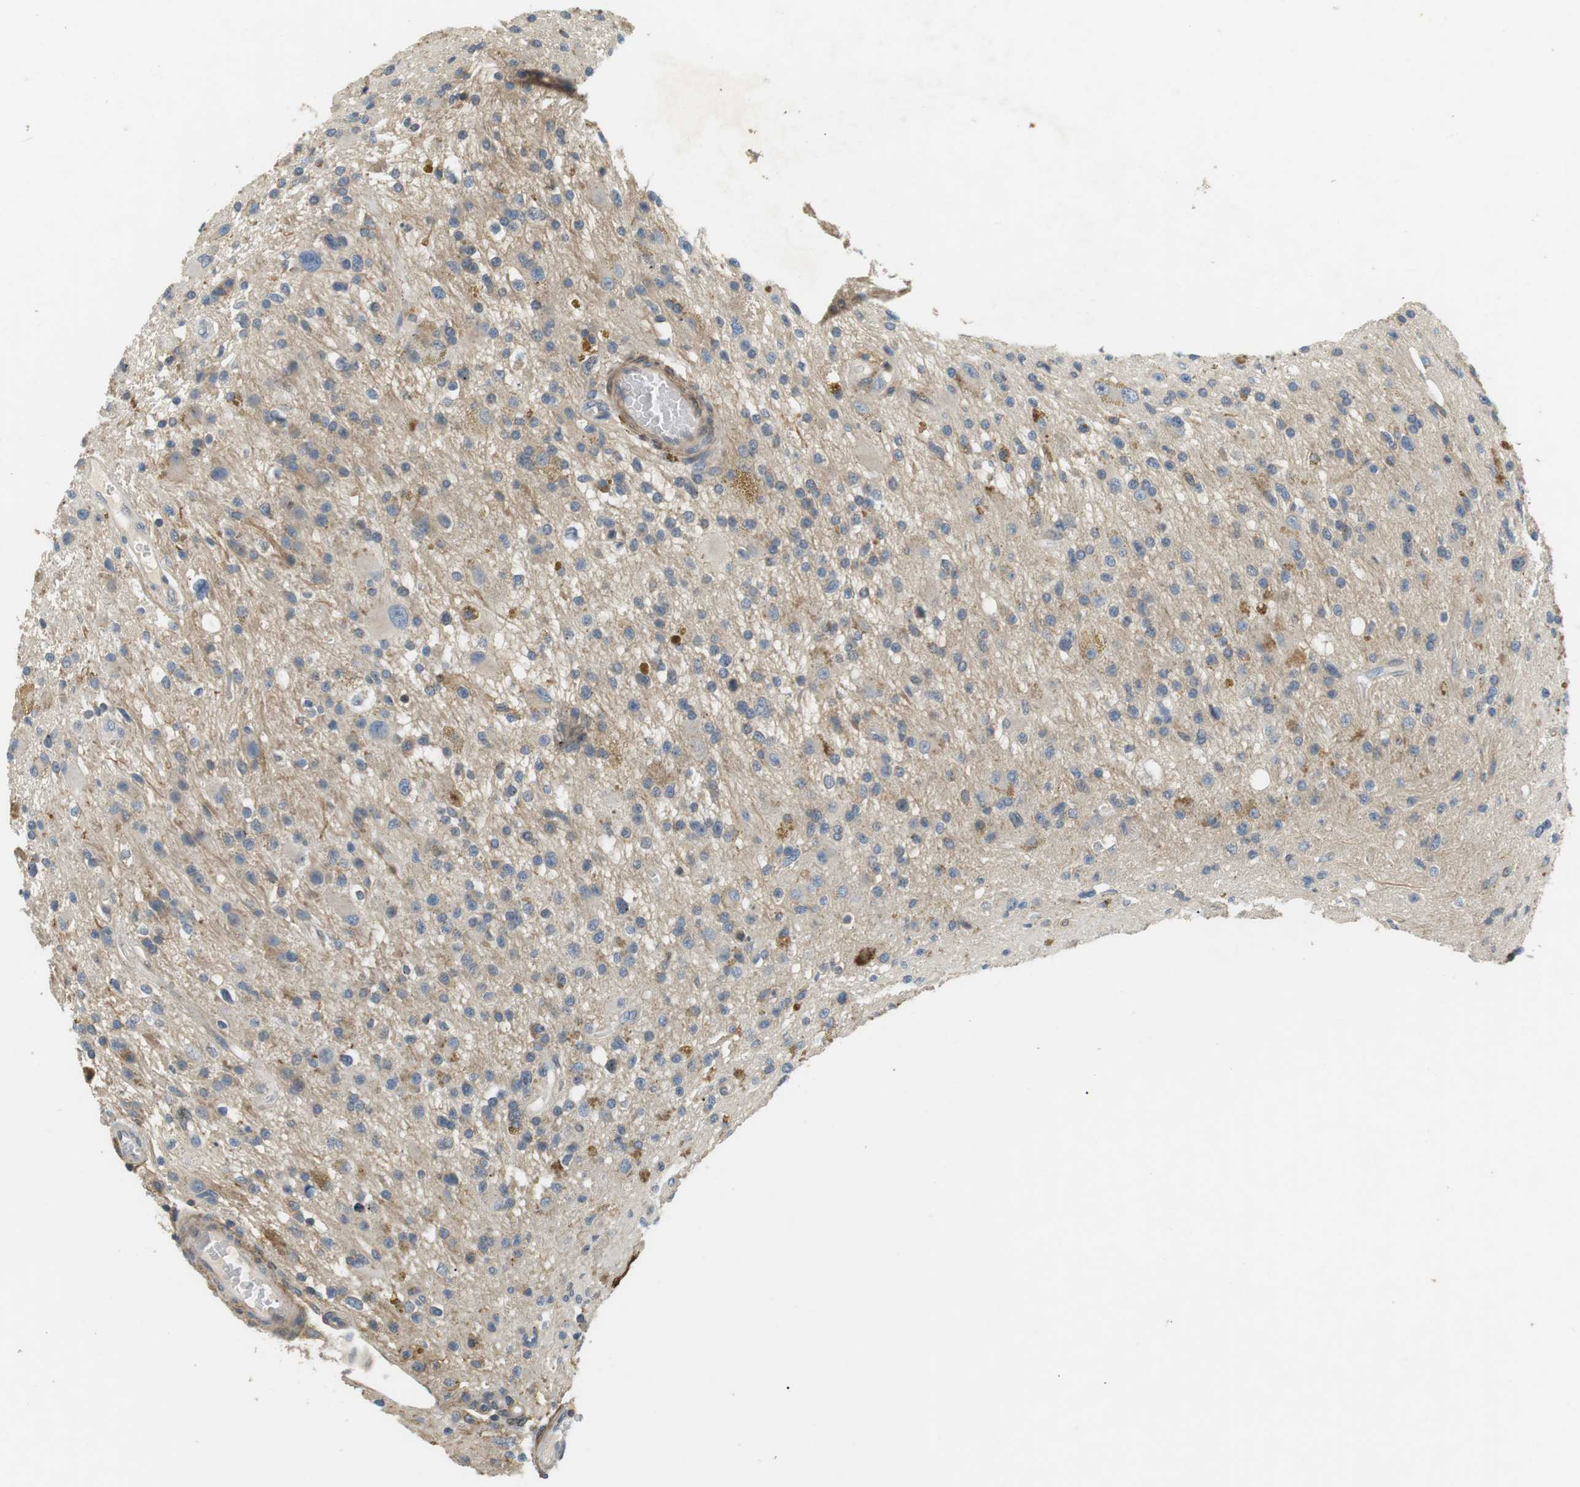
{"staining": {"intensity": "weak", "quantity": "25%-75%", "location": "cytoplasmic/membranous"}, "tissue": "glioma", "cell_type": "Tumor cells", "image_type": "cancer", "snomed": [{"axis": "morphology", "description": "Glioma, malignant, High grade"}, {"axis": "topography", "description": "Brain"}], "caption": "Immunohistochemical staining of high-grade glioma (malignant) exhibits low levels of weak cytoplasmic/membranous positivity in about 25%-75% of tumor cells.", "gene": "P2RY1", "patient": {"sex": "male", "age": 33}}